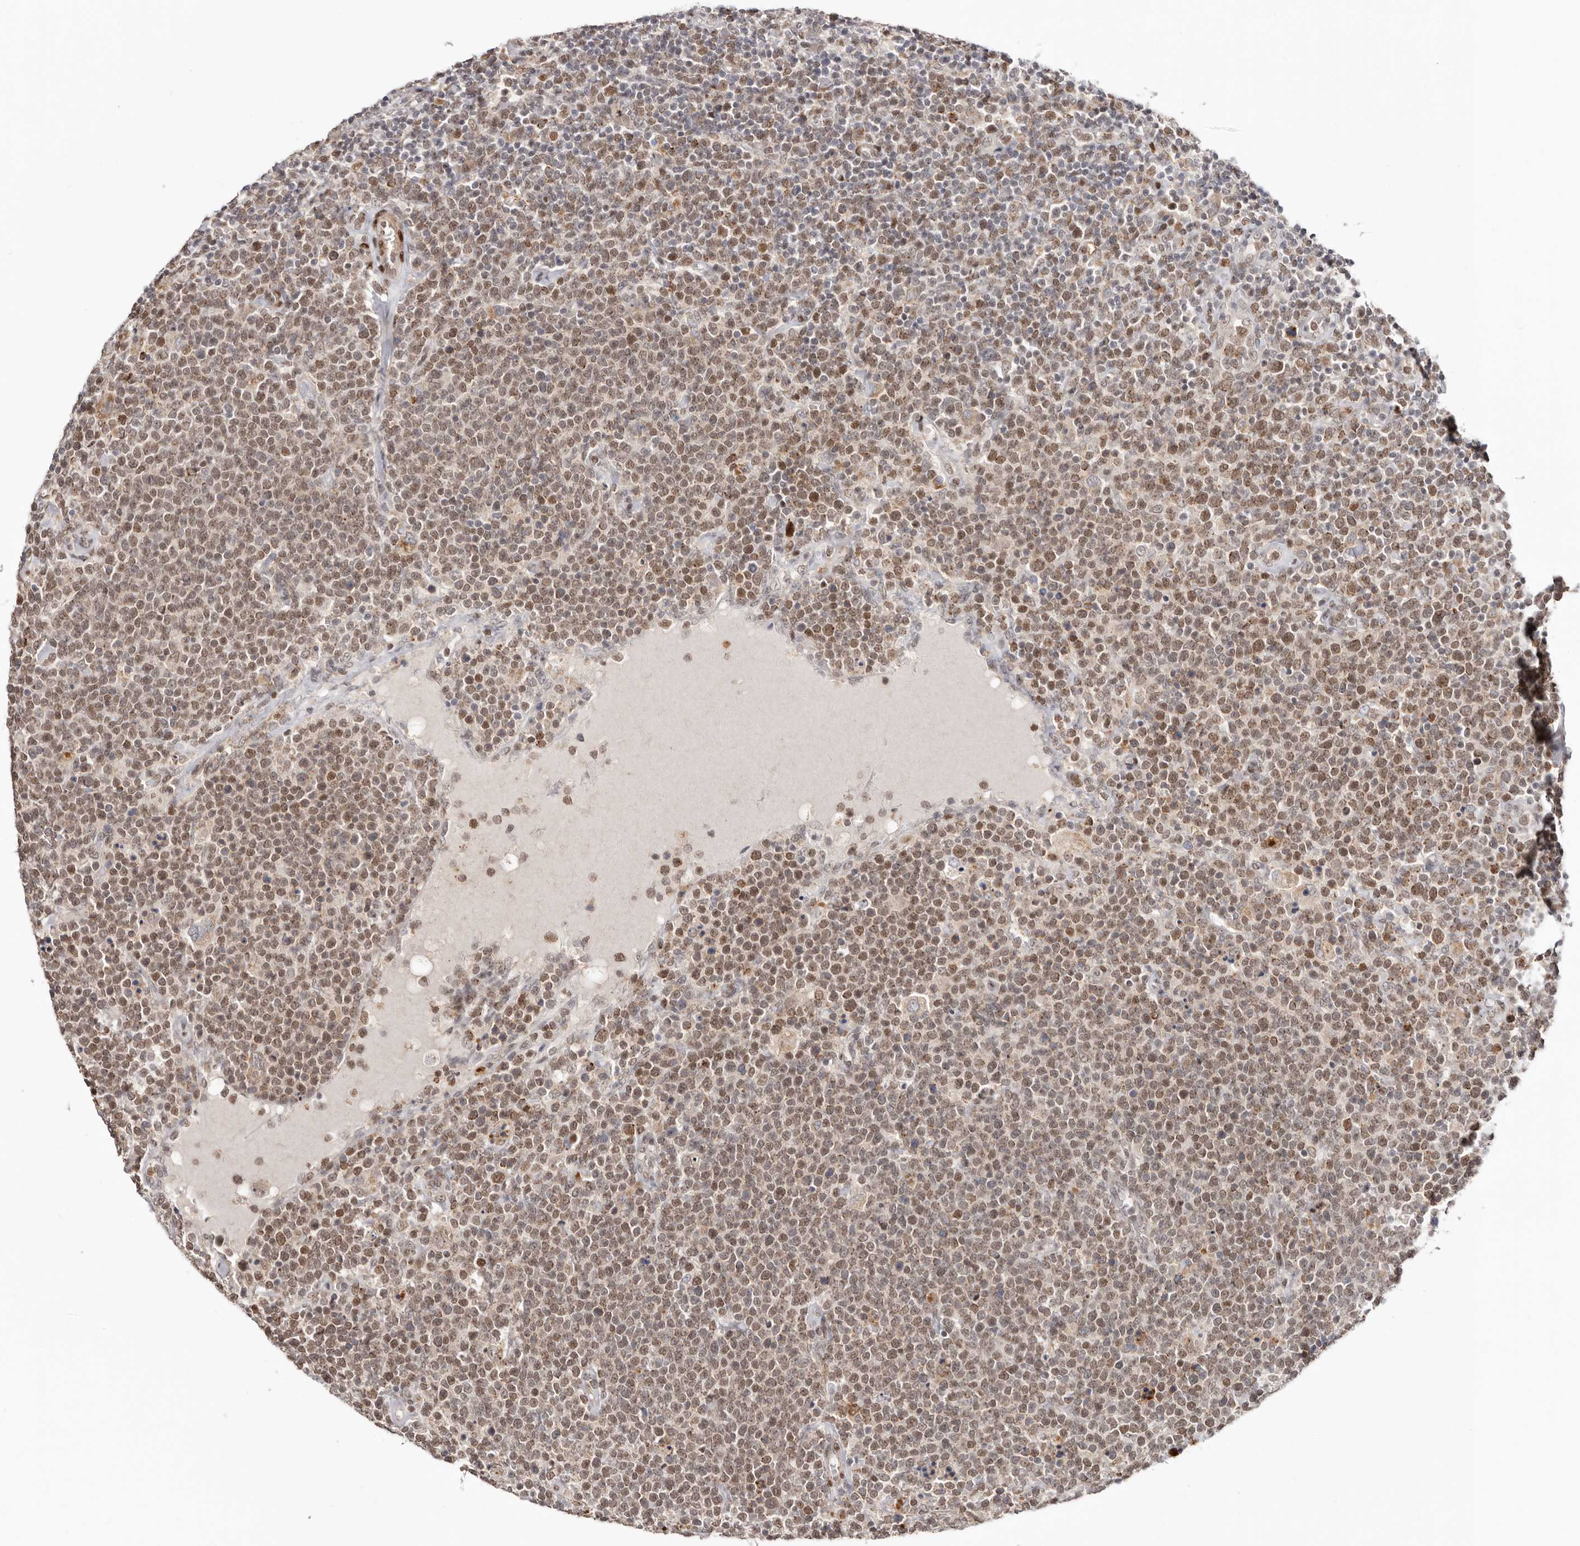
{"staining": {"intensity": "moderate", "quantity": ">75%", "location": "nuclear"}, "tissue": "lymphoma", "cell_type": "Tumor cells", "image_type": "cancer", "snomed": [{"axis": "morphology", "description": "Malignant lymphoma, non-Hodgkin's type, High grade"}, {"axis": "topography", "description": "Lymph node"}], "caption": "This image shows malignant lymphoma, non-Hodgkin's type (high-grade) stained with IHC to label a protein in brown. The nuclear of tumor cells show moderate positivity for the protein. Nuclei are counter-stained blue.", "gene": "SMAD7", "patient": {"sex": "male", "age": 61}}